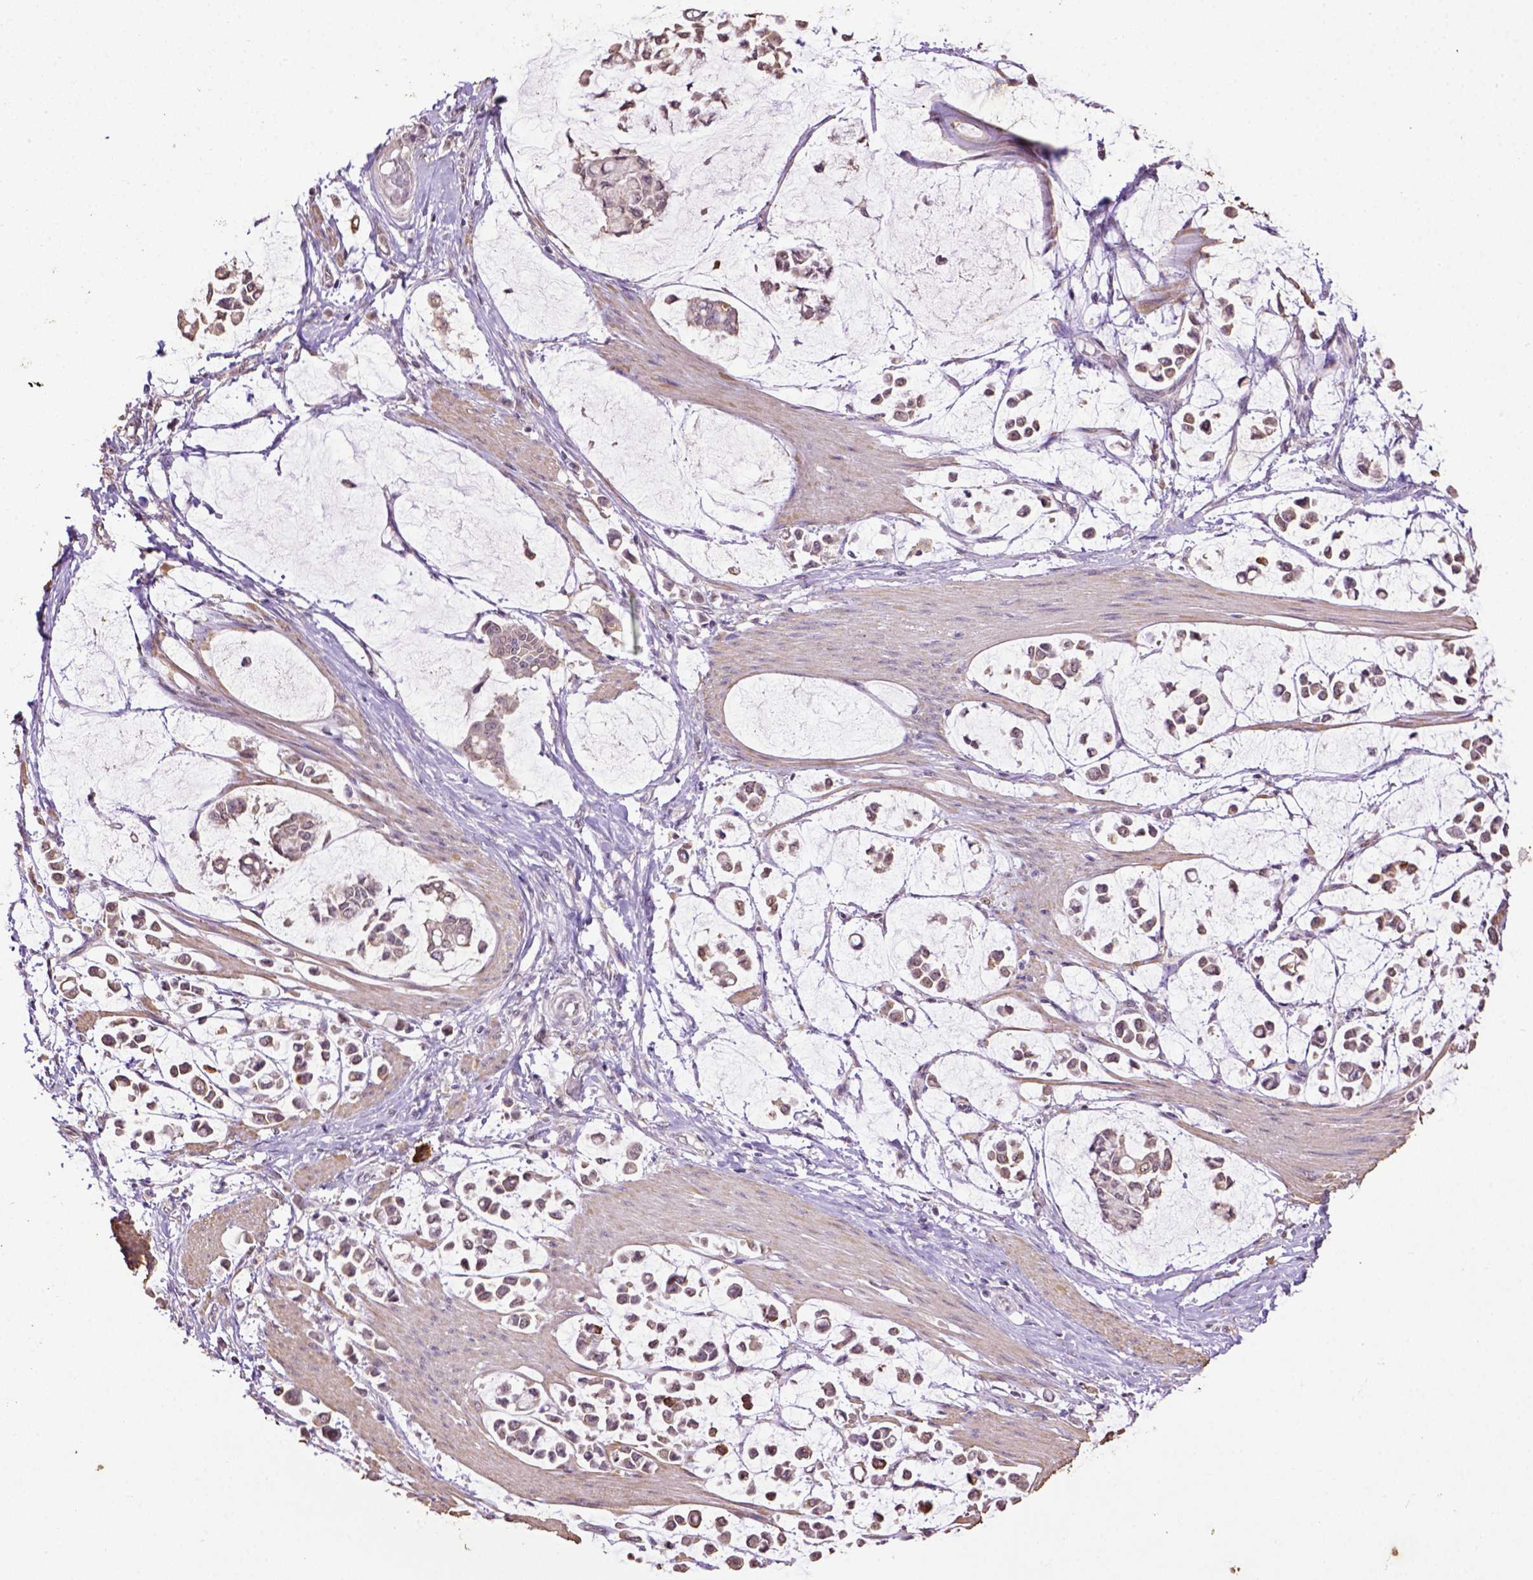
{"staining": {"intensity": "strong", "quantity": "<25%", "location": "cytoplasmic/membranous"}, "tissue": "stomach cancer", "cell_type": "Tumor cells", "image_type": "cancer", "snomed": [{"axis": "morphology", "description": "Adenocarcinoma, NOS"}, {"axis": "topography", "description": "Stomach"}], "caption": "Immunohistochemical staining of human adenocarcinoma (stomach) reveals medium levels of strong cytoplasmic/membranous protein positivity in about <25% of tumor cells.", "gene": "WDR17", "patient": {"sex": "male", "age": 82}}